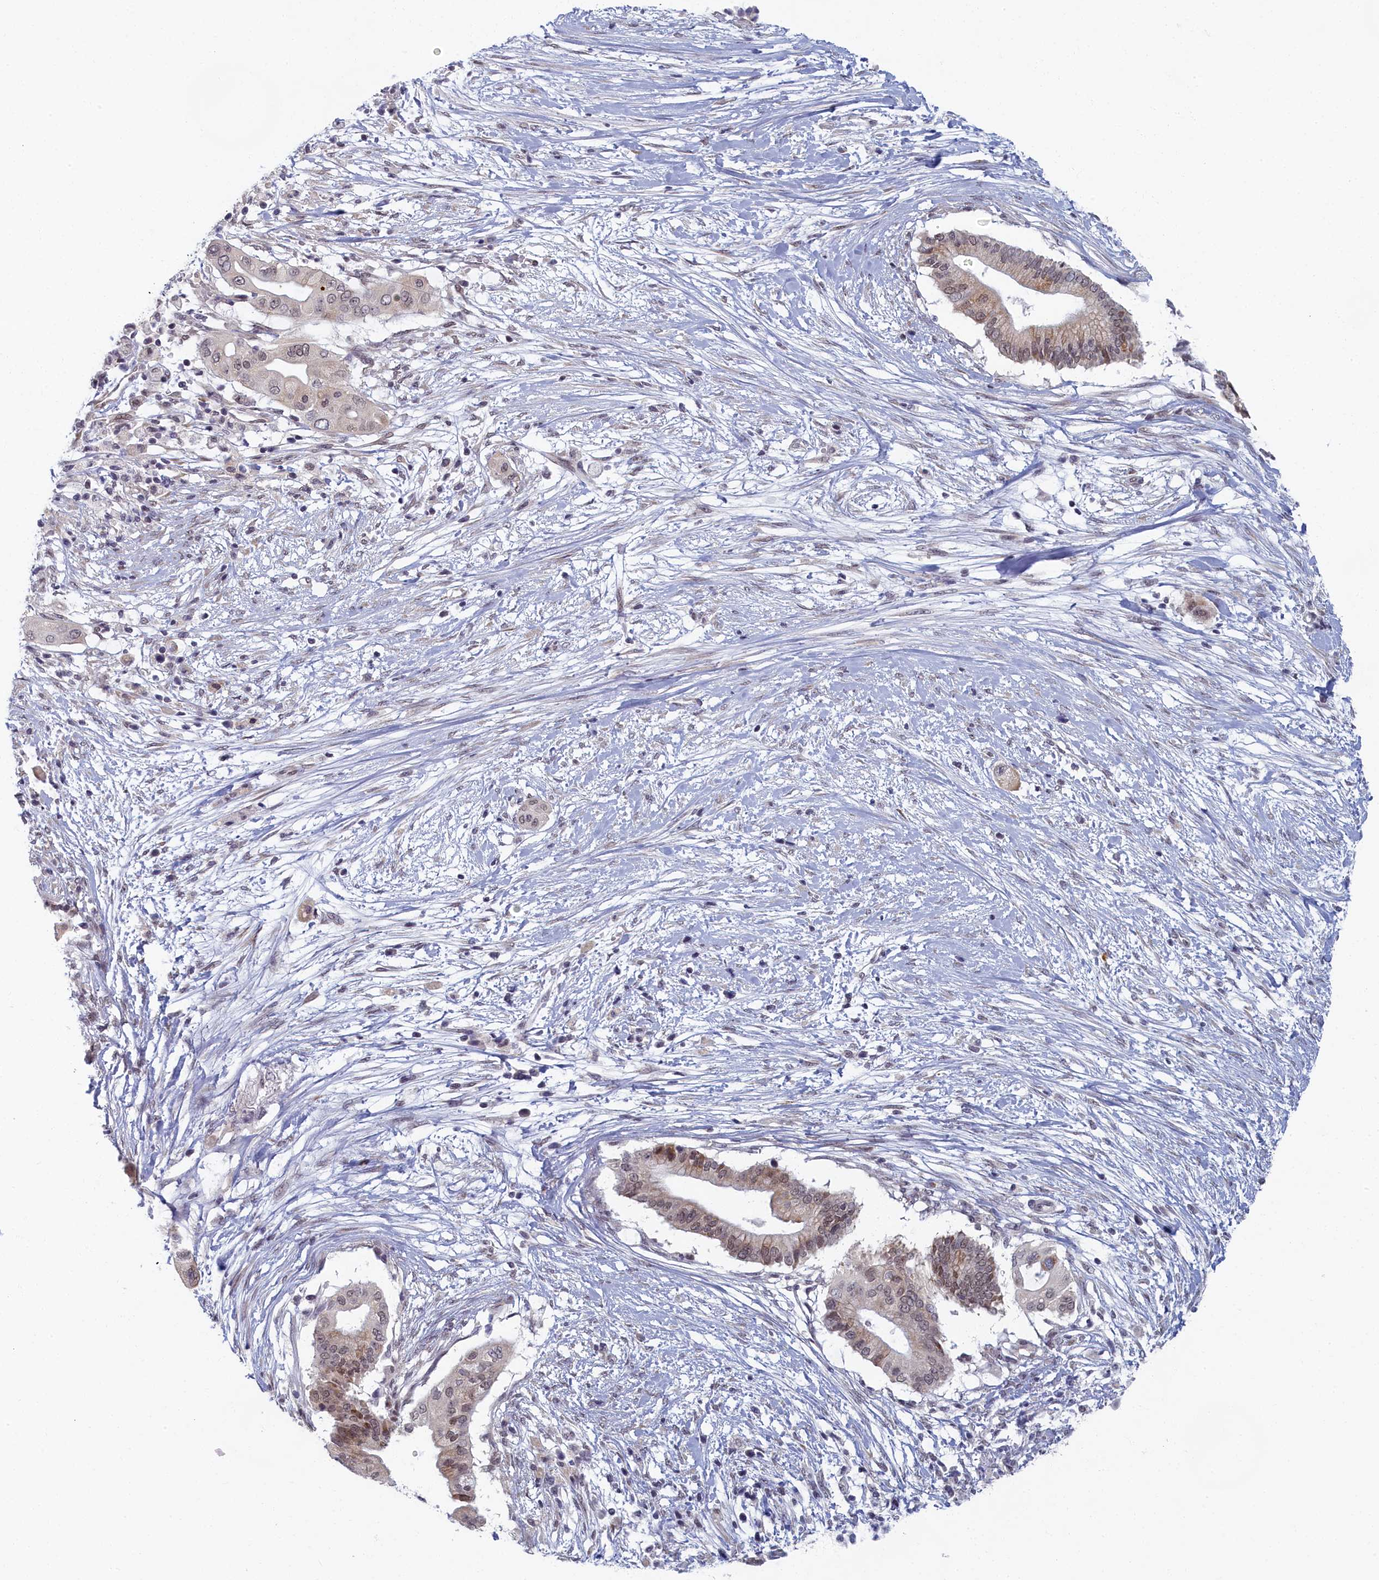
{"staining": {"intensity": "moderate", "quantity": "<25%", "location": "cytoplasmic/membranous"}, "tissue": "pancreatic cancer", "cell_type": "Tumor cells", "image_type": "cancer", "snomed": [{"axis": "morphology", "description": "Adenocarcinoma, NOS"}, {"axis": "topography", "description": "Pancreas"}], "caption": "Immunohistochemical staining of pancreatic cancer (adenocarcinoma) displays moderate cytoplasmic/membranous protein positivity in approximately <25% of tumor cells.", "gene": "DNAJC17", "patient": {"sex": "male", "age": 68}}